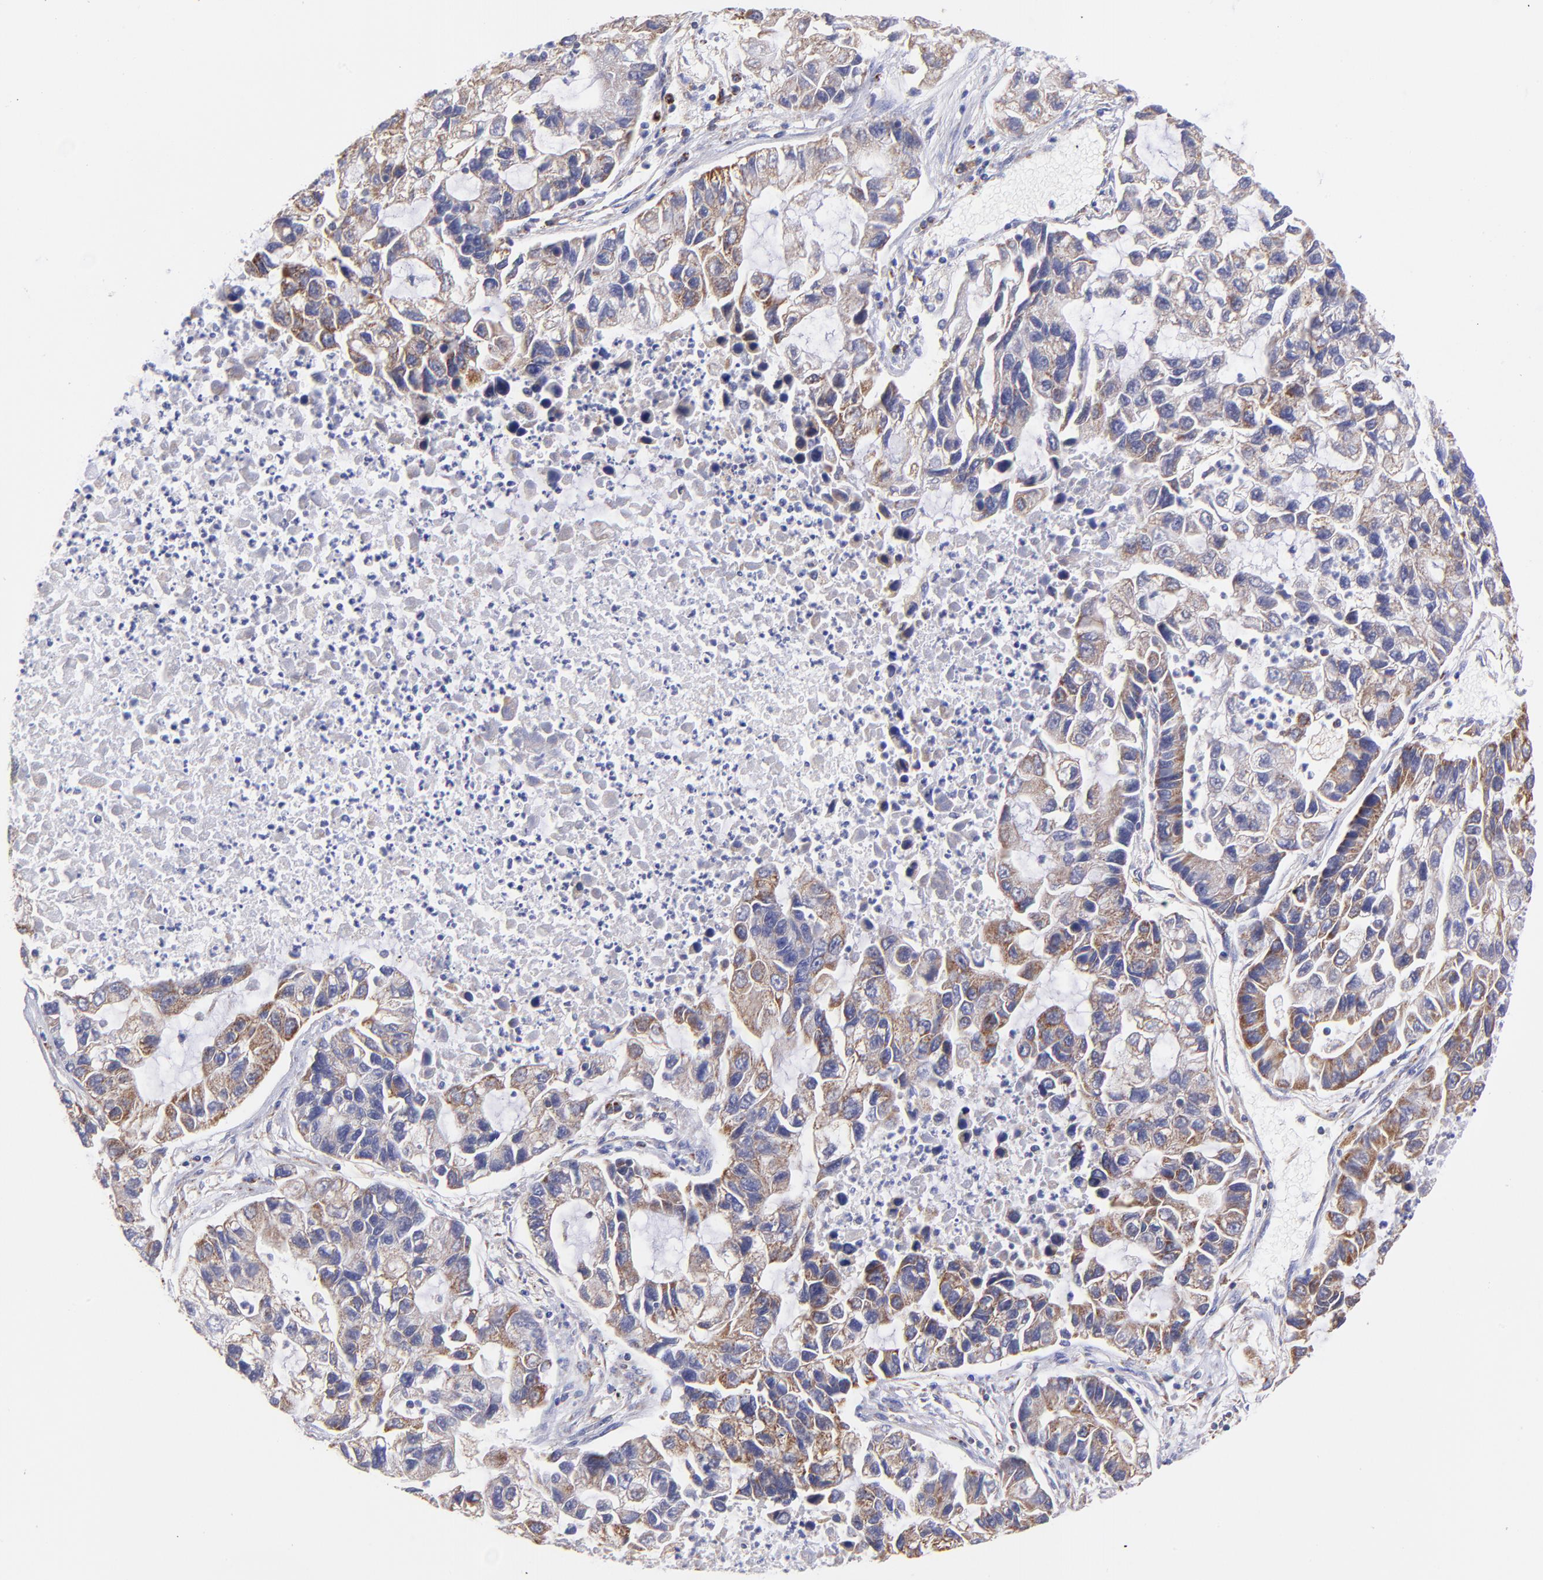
{"staining": {"intensity": "moderate", "quantity": "25%-75%", "location": "cytoplasmic/membranous"}, "tissue": "lung cancer", "cell_type": "Tumor cells", "image_type": "cancer", "snomed": [{"axis": "morphology", "description": "Adenocarcinoma, NOS"}, {"axis": "topography", "description": "Lung"}], "caption": "Brown immunohistochemical staining in adenocarcinoma (lung) exhibits moderate cytoplasmic/membranous staining in approximately 25%-75% of tumor cells.", "gene": "NDUFB7", "patient": {"sex": "female", "age": 51}}